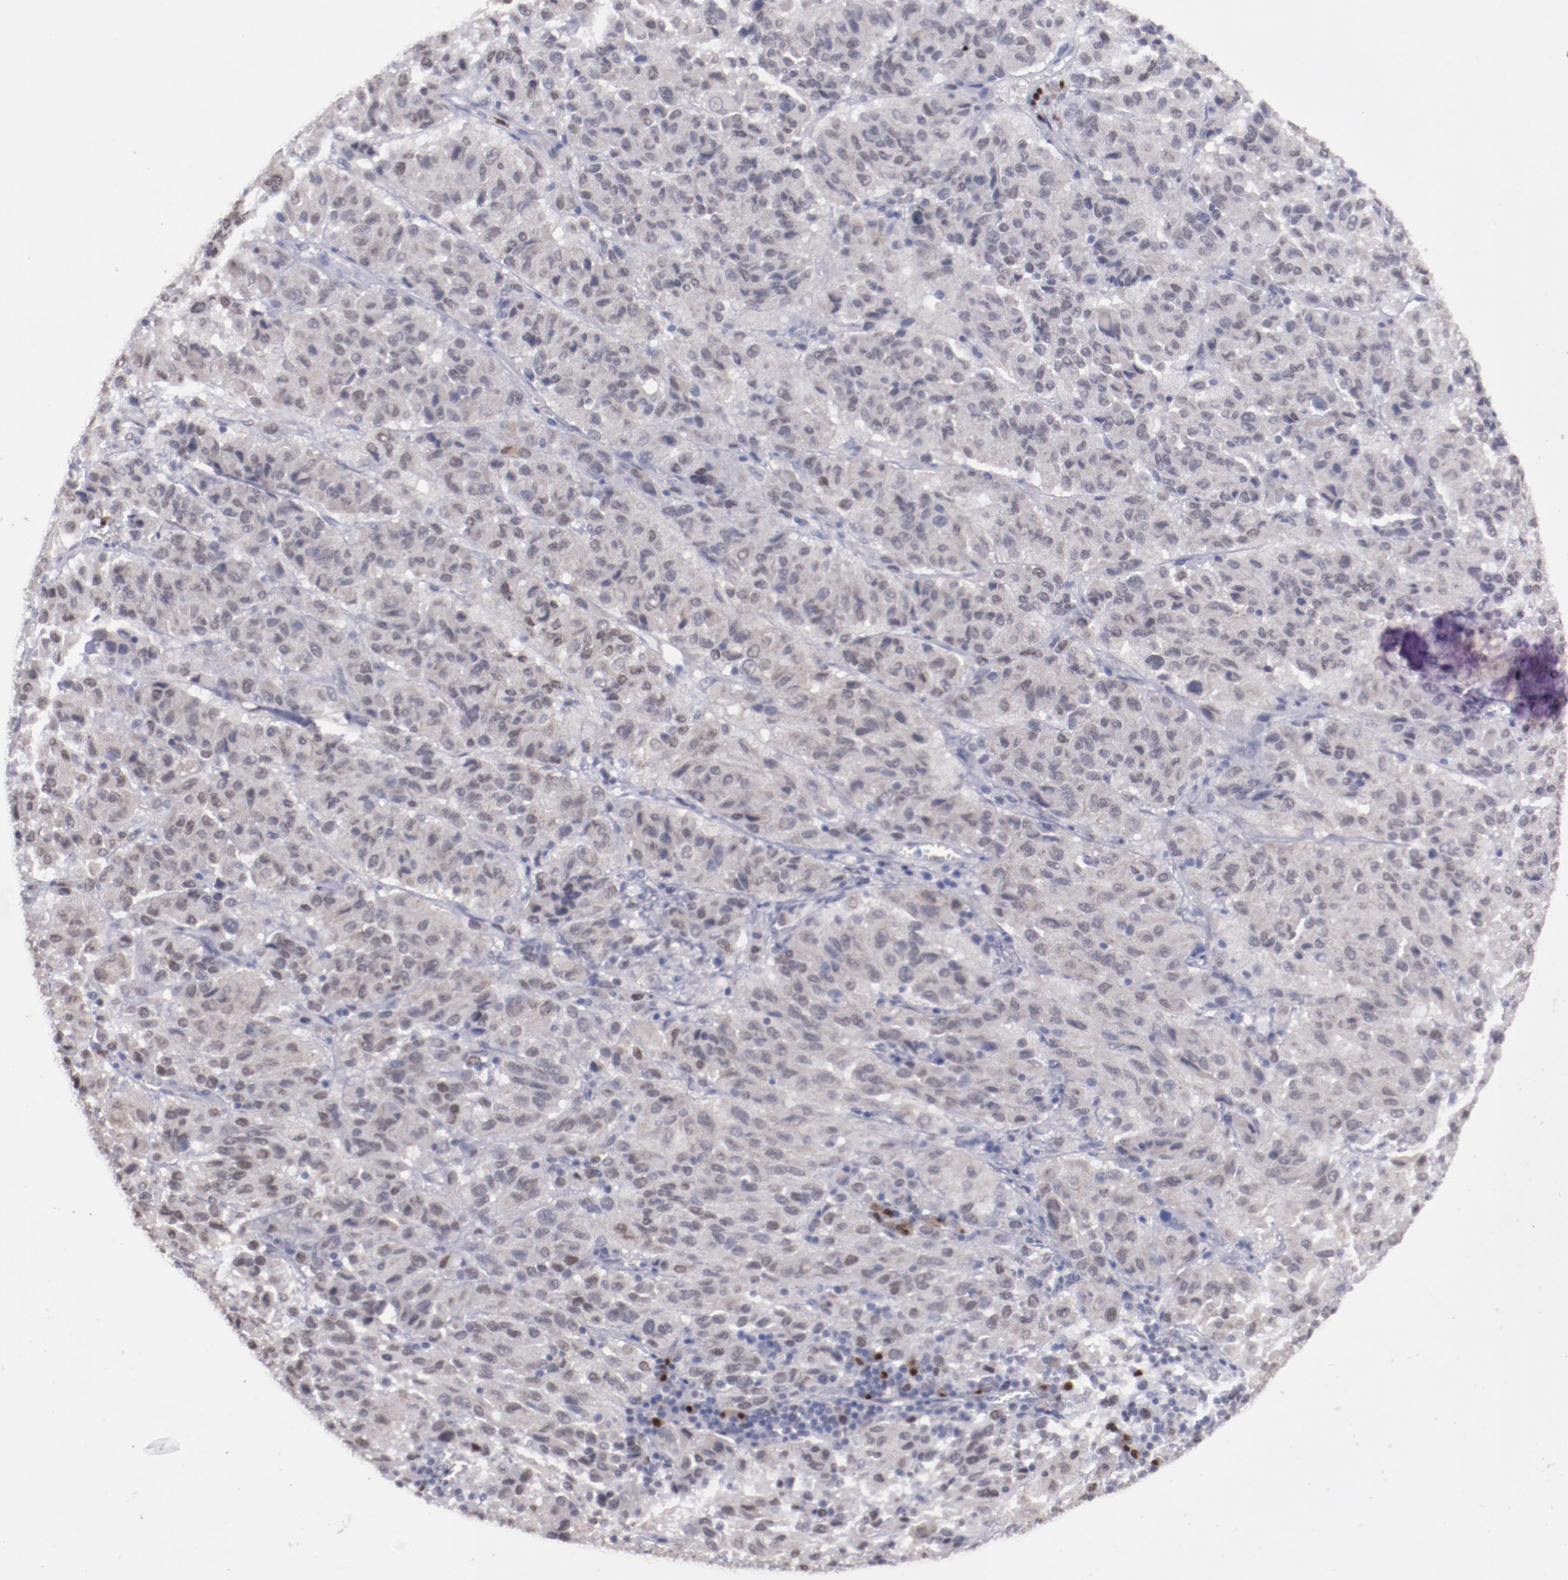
{"staining": {"intensity": "weak", "quantity": "<25%", "location": "cytoplasmic/membranous,nuclear"}, "tissue": "melanoma", "cell_type": "Tumor cells", "image_type": "cancer", "snomed": [{"axis": "morphology", "description": "Malignant melanoma, Metastatic site"}, {"axis": "topography", "description": "Lung"}], "caption": "The histopathology image displays no significant staining in tumor cells of melanoma.", "gene": "IRF4", "patient": {"sex": "male", "age": 64}}